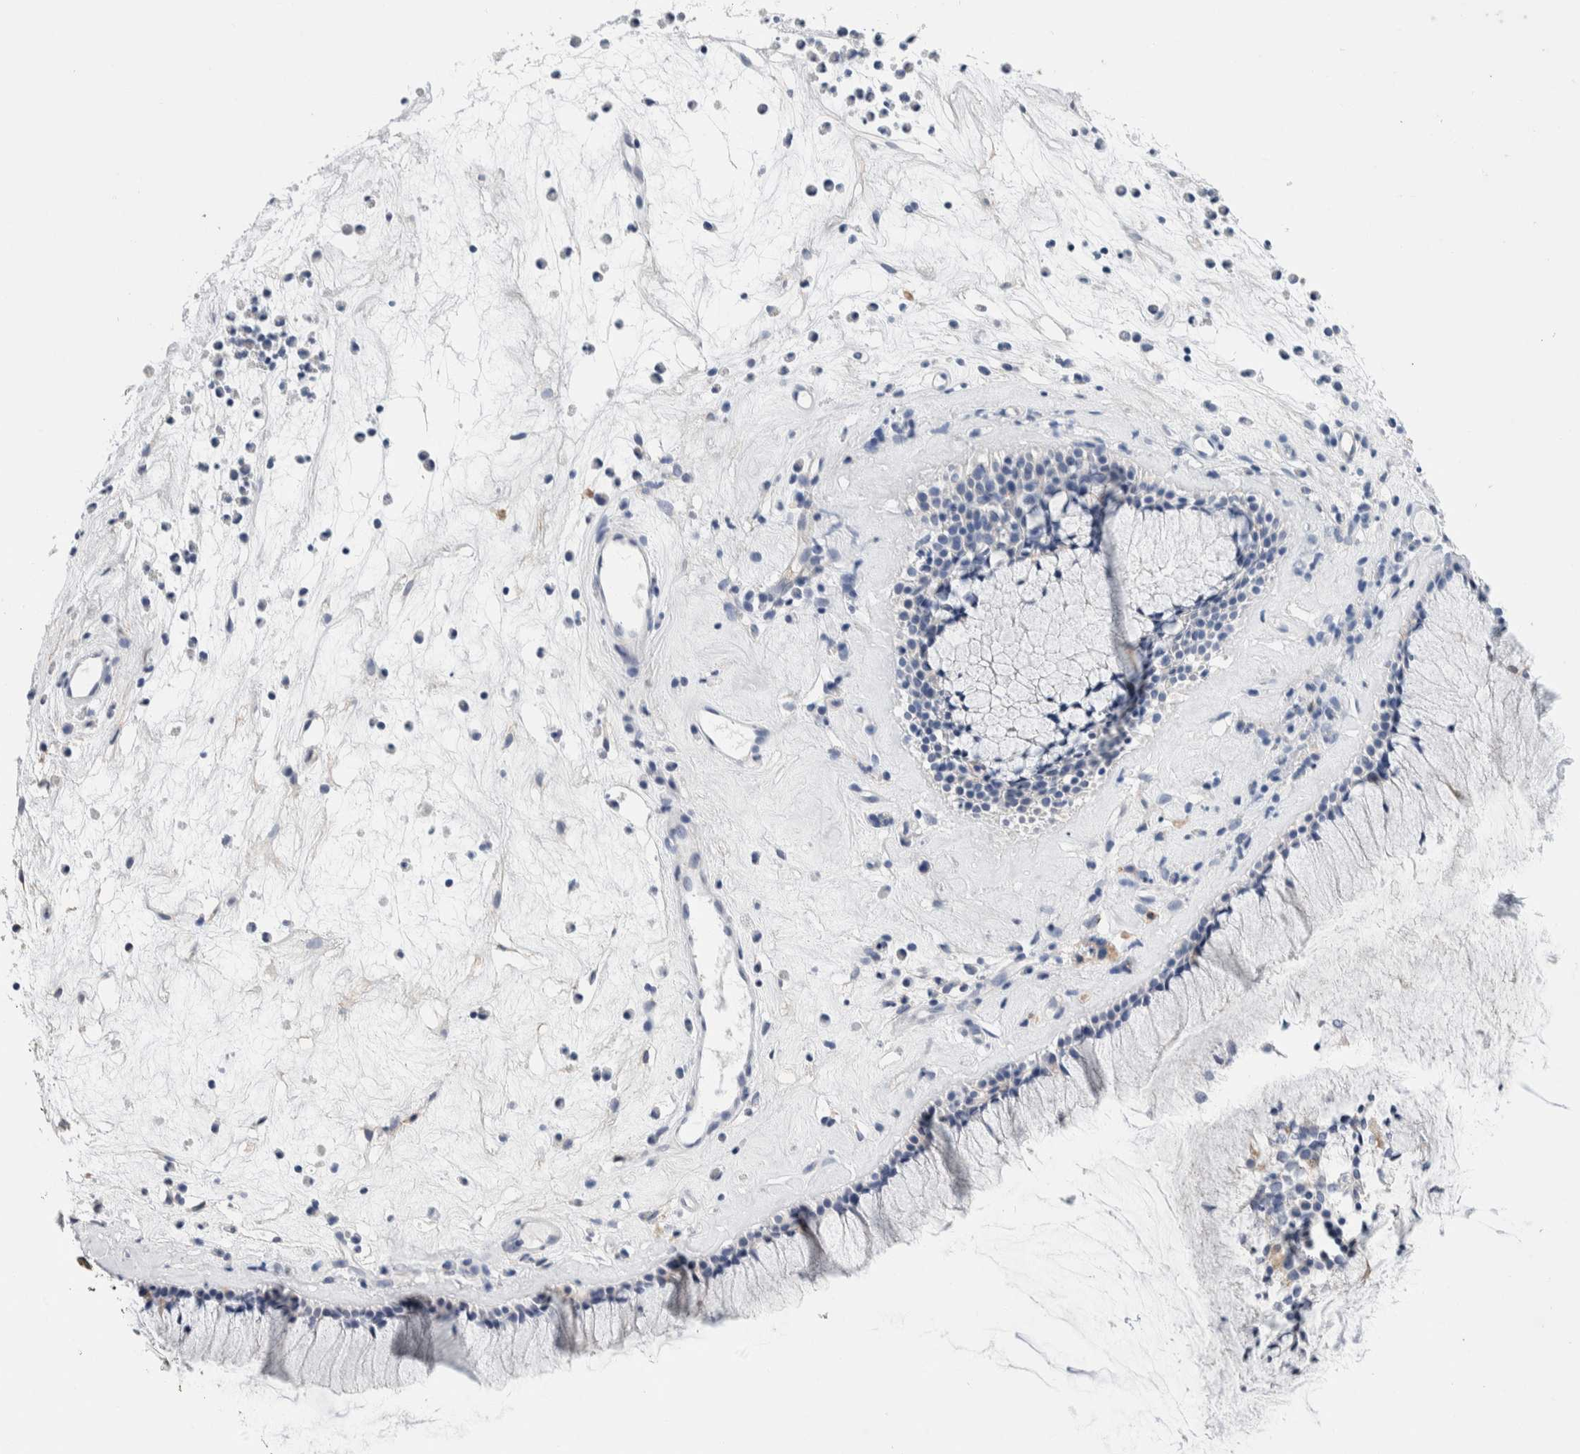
{"staining": {"intensity": "weak", "quantity": "25%-75%", "location": "cytoplasmic/membranous"}, "tissue": "nasopharynx", "cell_type": "Respiratory epithelial cells", "image_type": "normal", "snomed": [{"axis": "morphology", "description": "Normal tissue, NOS"}, {"axis": "topography", "description": "Nasopharynx"}], "caption": "Nasopharynx stained with DAB (3,3'-diaminobenzidine) immunohistochemistry shows low levels of weak cytoplasmic/membranous staining in about 25%-75% of respiratory epithelial cells. (DAB (3,3'-diaminobenzidine) IHC with brightfield microscopy, high magnification).", "gene": "METRNL", "patient": {"sex": "female", "age": 42}}